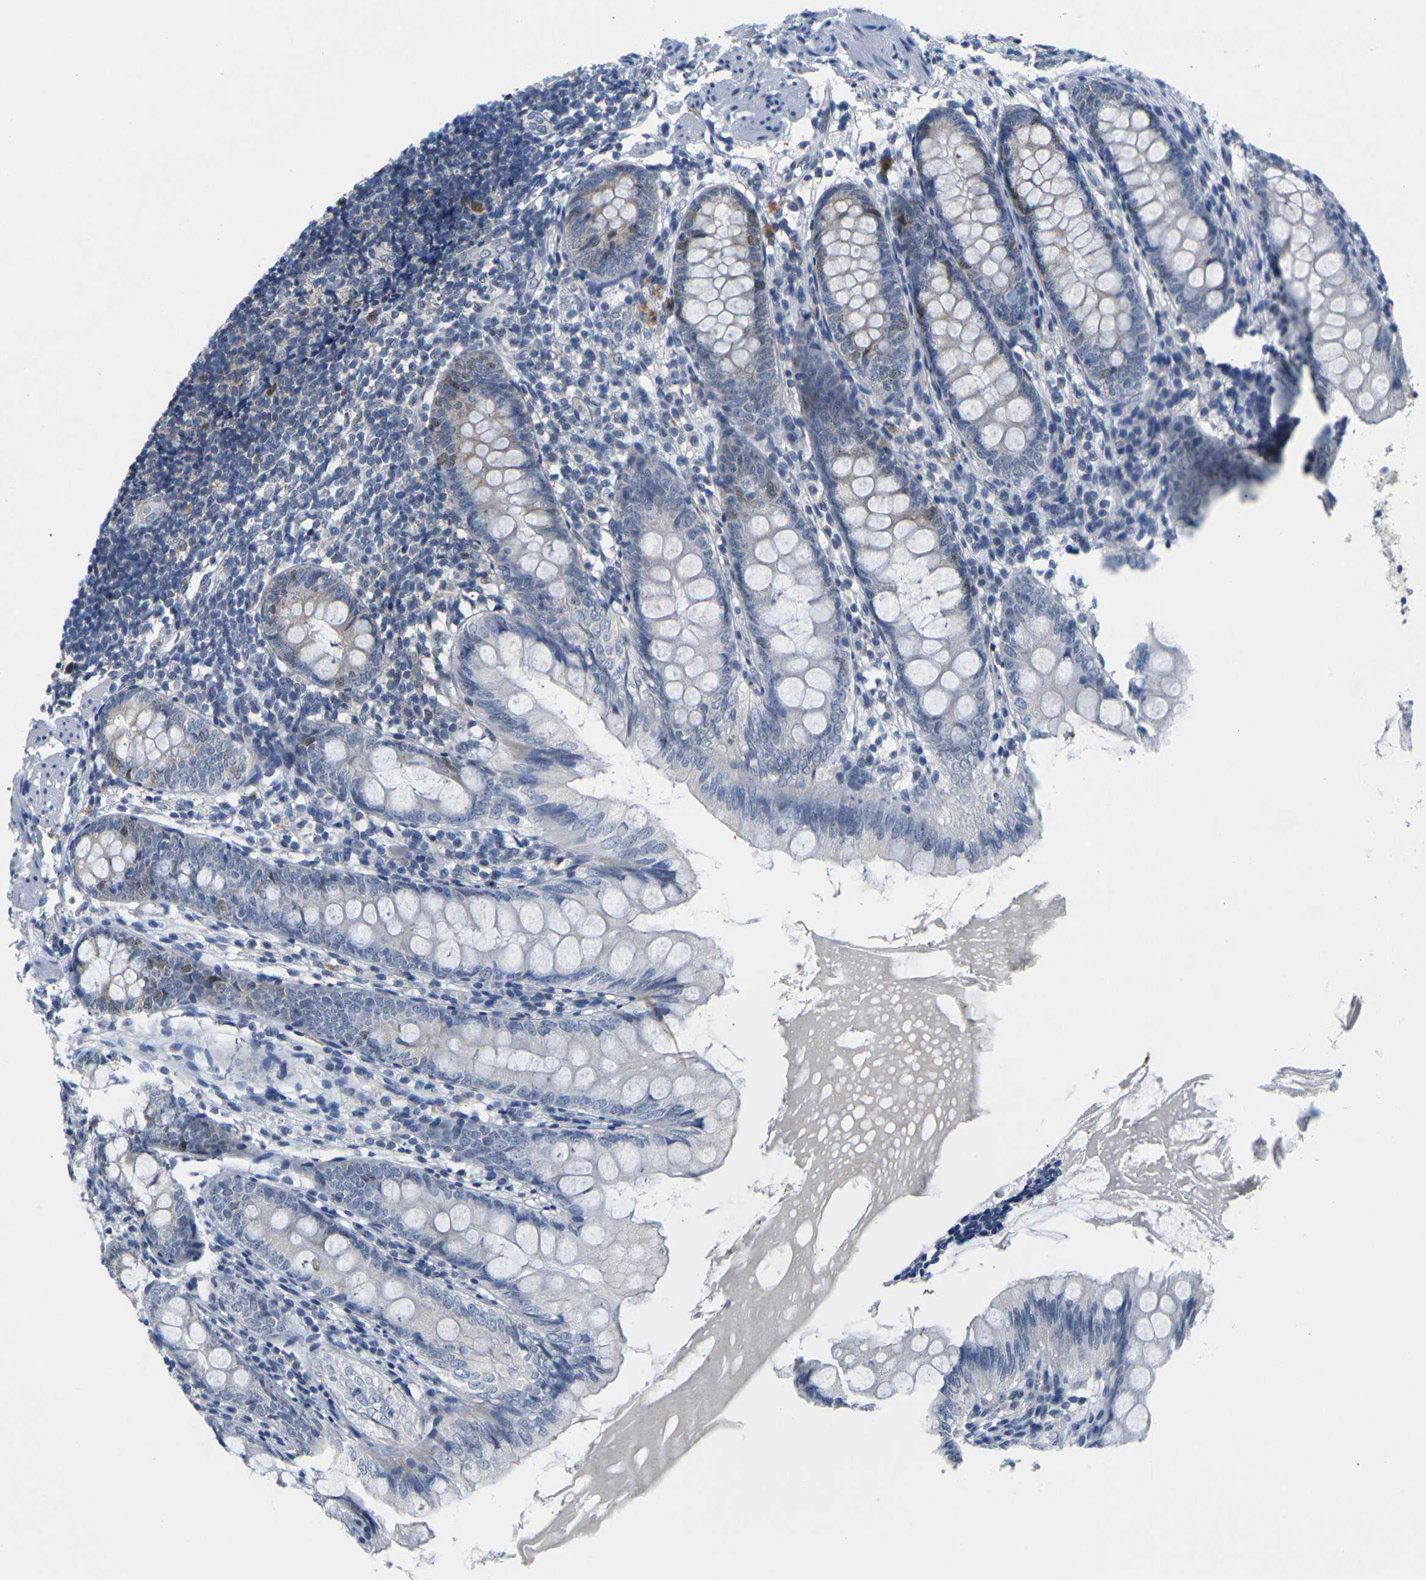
{"staining": {"intensity": "moderate", "quantity": "<25%", "location": "nuclear"}, "tissue": "appendix", "cell_type": "Glandular cells", "image_type": "normal", "snomed": [{"axis": "morphology", "description": "Normal tissue, NOS"}, {"axis": "topography", "description": "Appendix"}], "caption": "Glandular cells exhibit low levels of moderate nuclear positivity in about <25% of cells in normal human appendix.", "gene": "CDK2", "patient": {"sex": "female", "age": 77}}